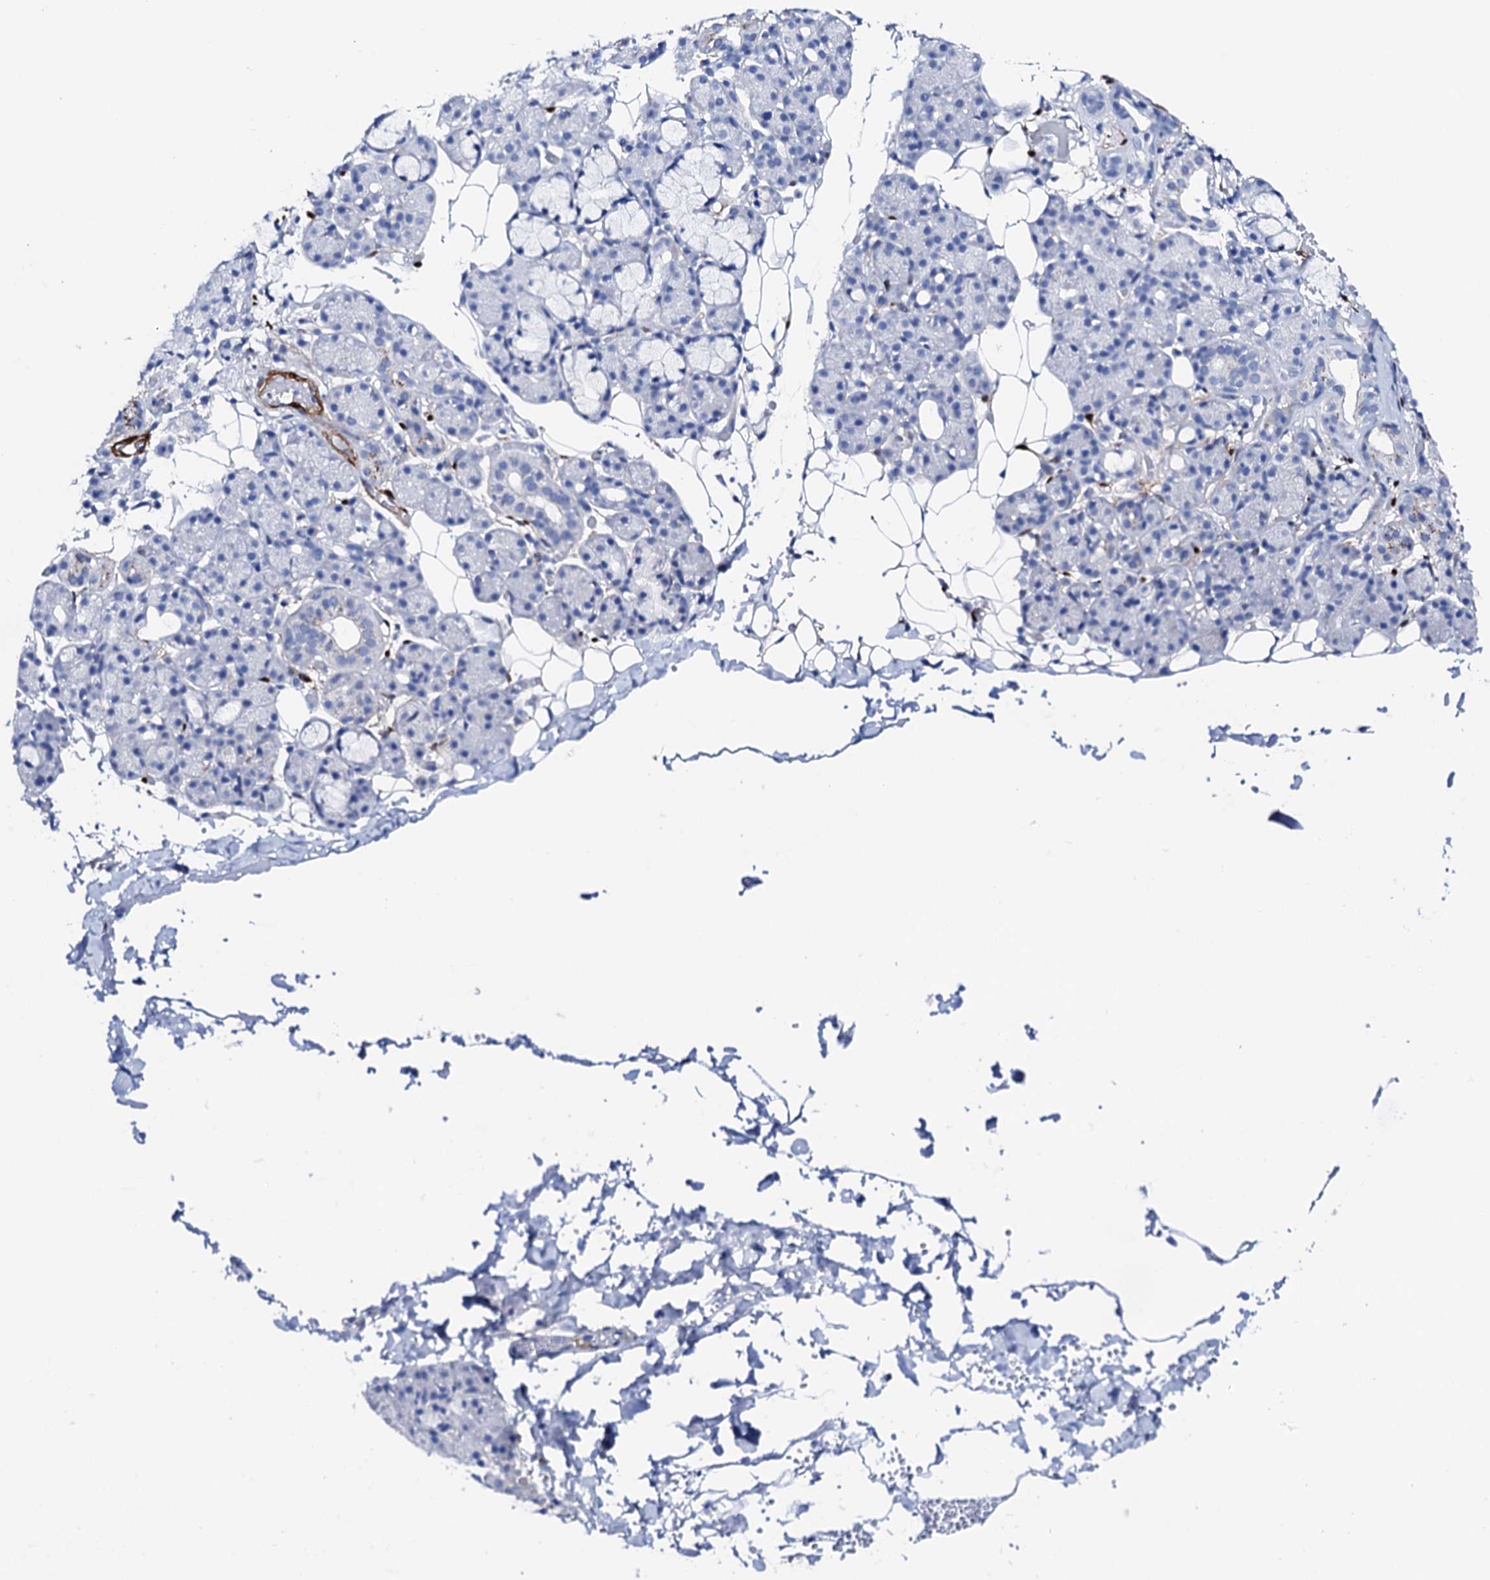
{"staining": {"intensity": "negative", "quantity": "none", "location": "none"}, "tissue": "salivary gland", "cell_type": "Glandular cells", "image_type": "normal", "snomed": [{"axis": "morphology", "description": "Normal tissue, NOS"}, {"axis": "topography", "description": "Salivary gland"}], "caption": "Salivary gland stained for a protein using IHC displays no positivity glandular cells.", "gene": "NRIP2", "patient": {"sex": "male", "age": 63}}